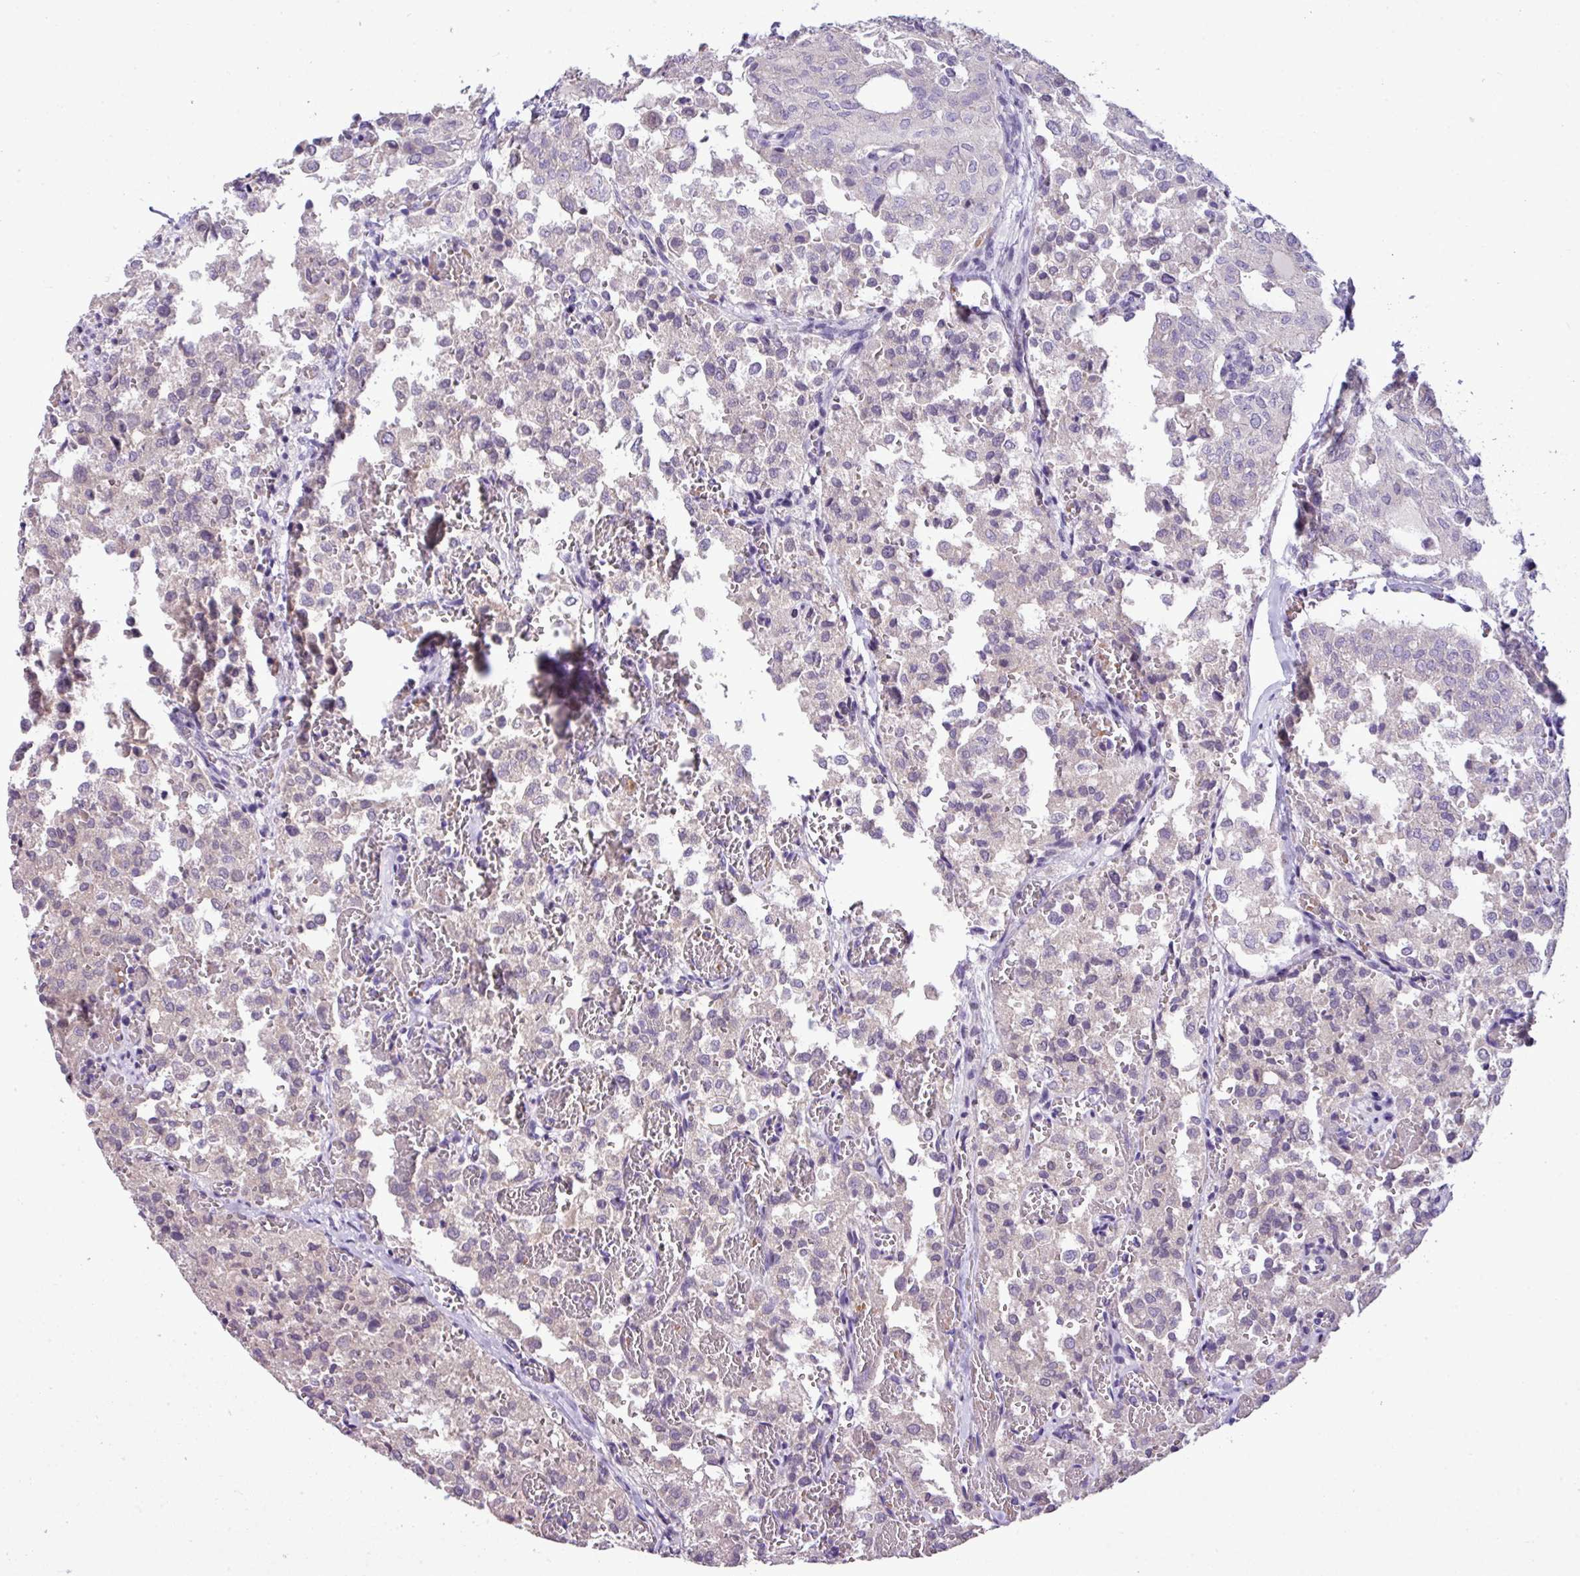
{"staining": {"intensity": "negative", "quantity": "none", "location": "none"}, "tissue": "thyroid cancer", "cell_type": "Tumor cells", "image_type": "cancer", "snomed": [{"axis": "morphology", "description": "Follicular adenoma carcinoma, NOS"}, {"axis": "topography", "description": "Thyroid gland"}], "caption": "High power microscopy photomicrograph of an IHC micrograph of thyroid cancer, revealing no significant staining in tumor cells.", "gene": "IL17A", "patient": {"sex": "male", "age": 75}}